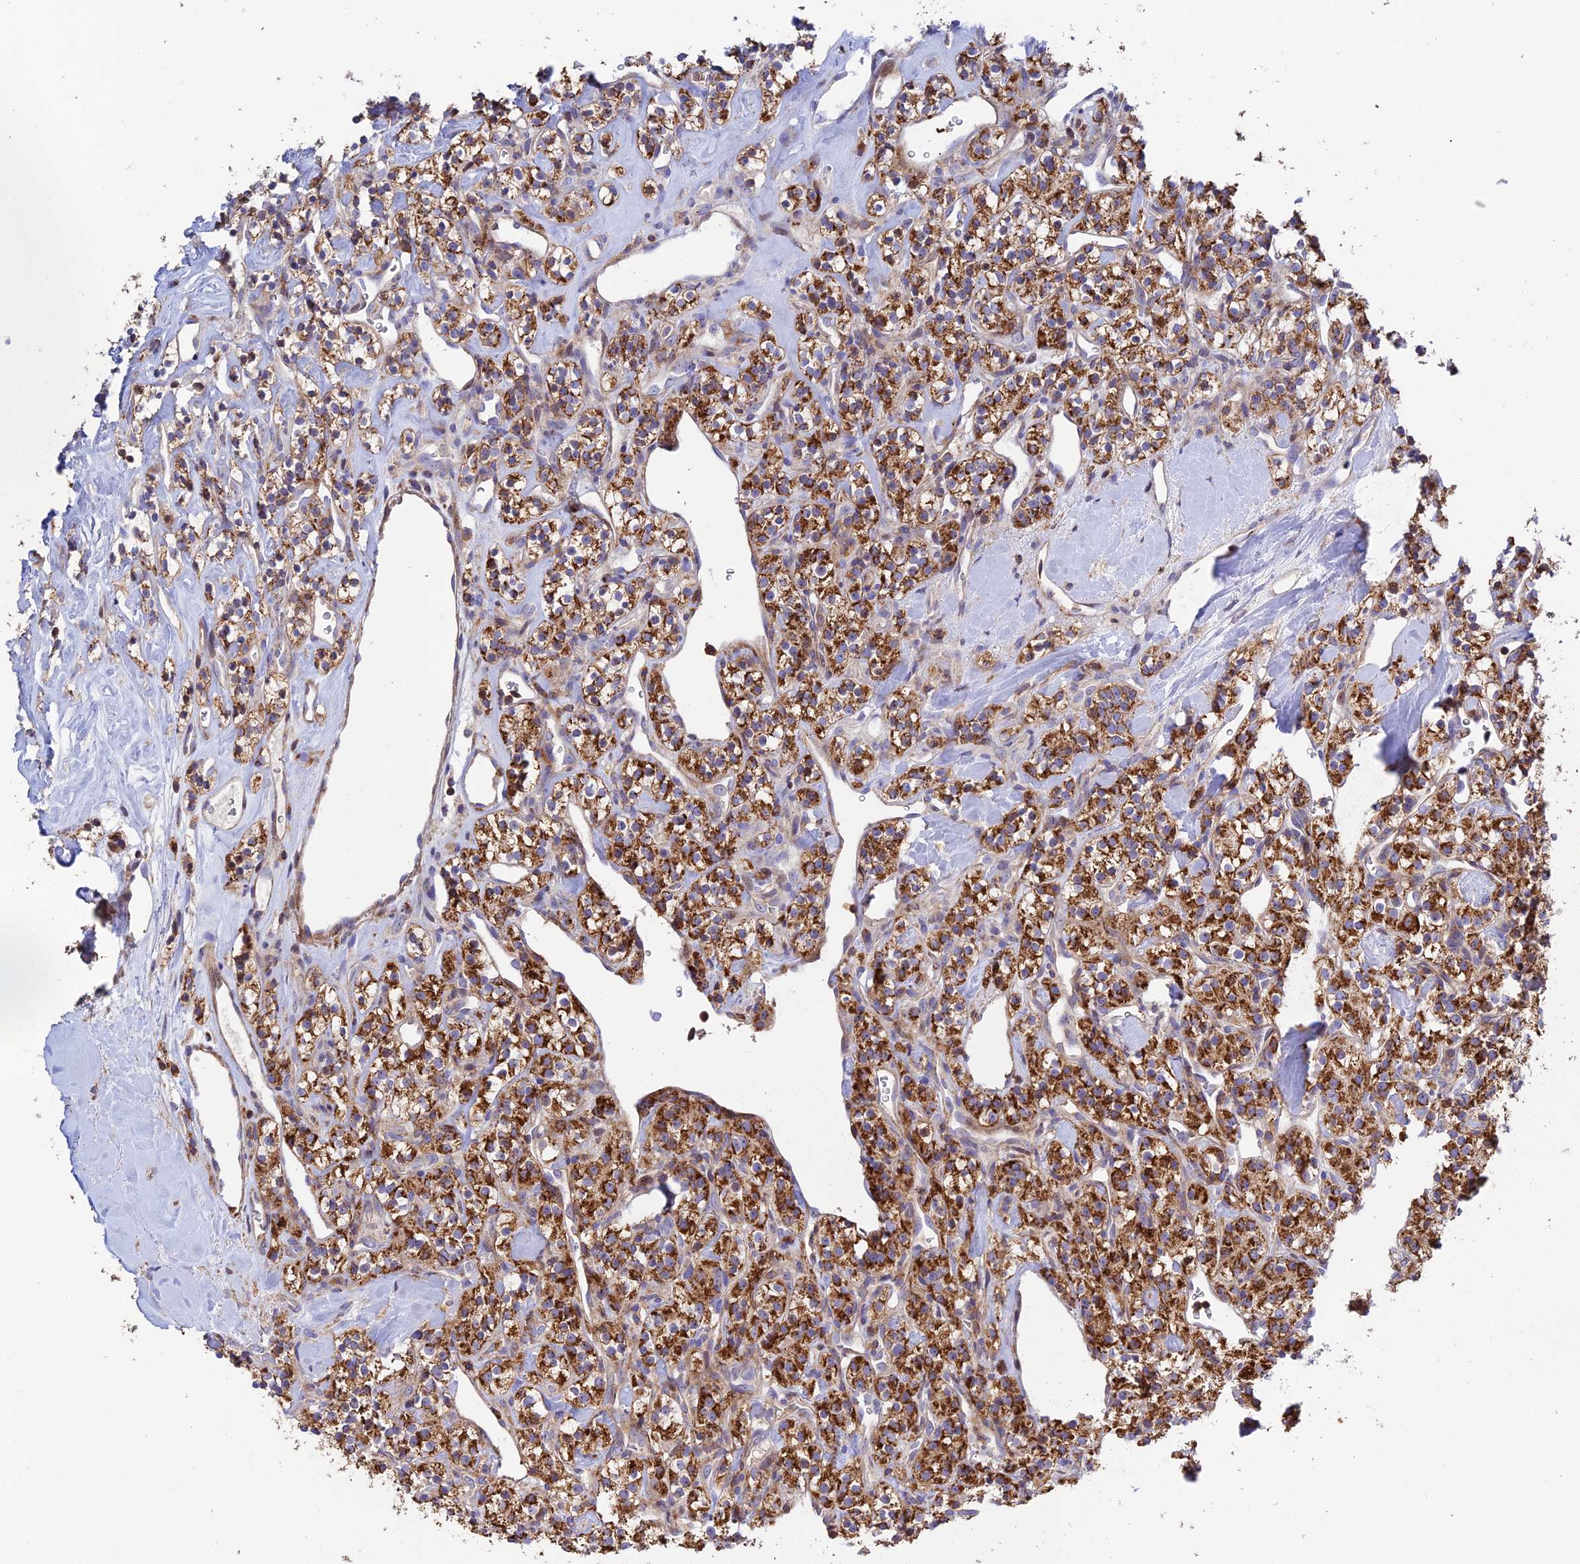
{"staining": {"intensity": "strong", "quantity": ">75%", "location": "cytoplasmic/membranous"}, "tissue": "renal cancer", "cell_type": "Tumor cells", "image_type": "cancer", "snomed": [{"axis": "morphology", "description": "Adenocarcinoma, NOS"}, {"axis": "topography", "description": "Kidney"}], "caption": "Protein staining by immunohistochemistry displays strong cytoplasmic/membranous expression in about >75% of tumor cells in renal cancer.", "gene": "PRIM1", "patient": {"sex": "male", "age": 77}}